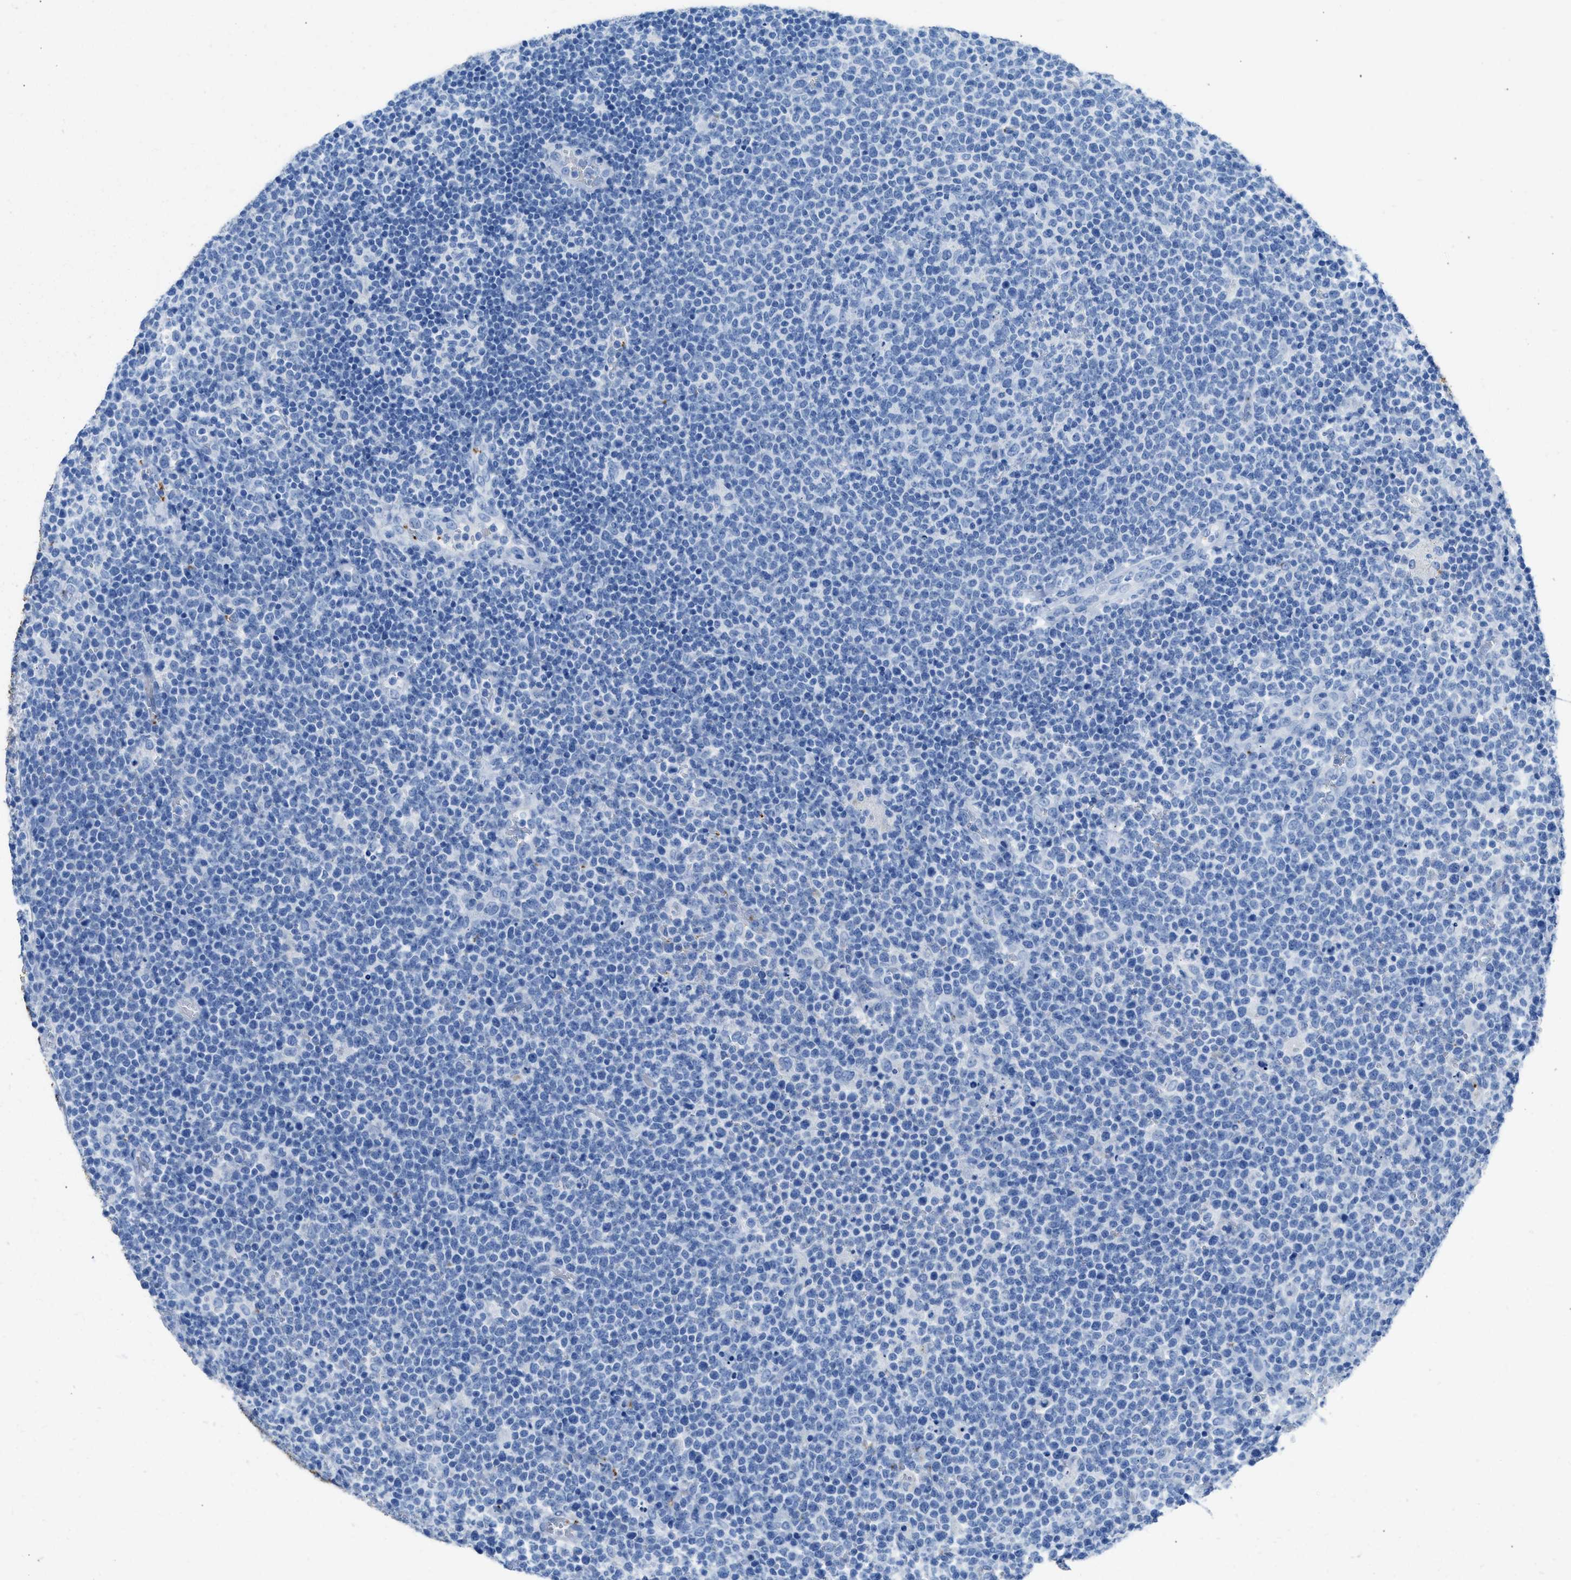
{"staining": {"intensity": "negative", "quantity": "none", "location": "none"}, "tissue": "lymphoma", "cell_type": "Tumor cells", "image_type": "cancer", "snomed": [{"axis": "morphology", "description": "Malignant lymphoma, non-Hodgkin's type, High grade"}, {"axis": "topography", "description": "Lymph node"}], "caption": "Tumor cells show no significant protein positivity in malignant lymphoma, non-Hodgkin's type (high-grade). (DAB (3,3'-diaminobenzidine) immunohistochemistry (IHC) with hematoxylin counter stain).", "gene": "FAIM2", "patient": {"sex": "male", "age": 61}}